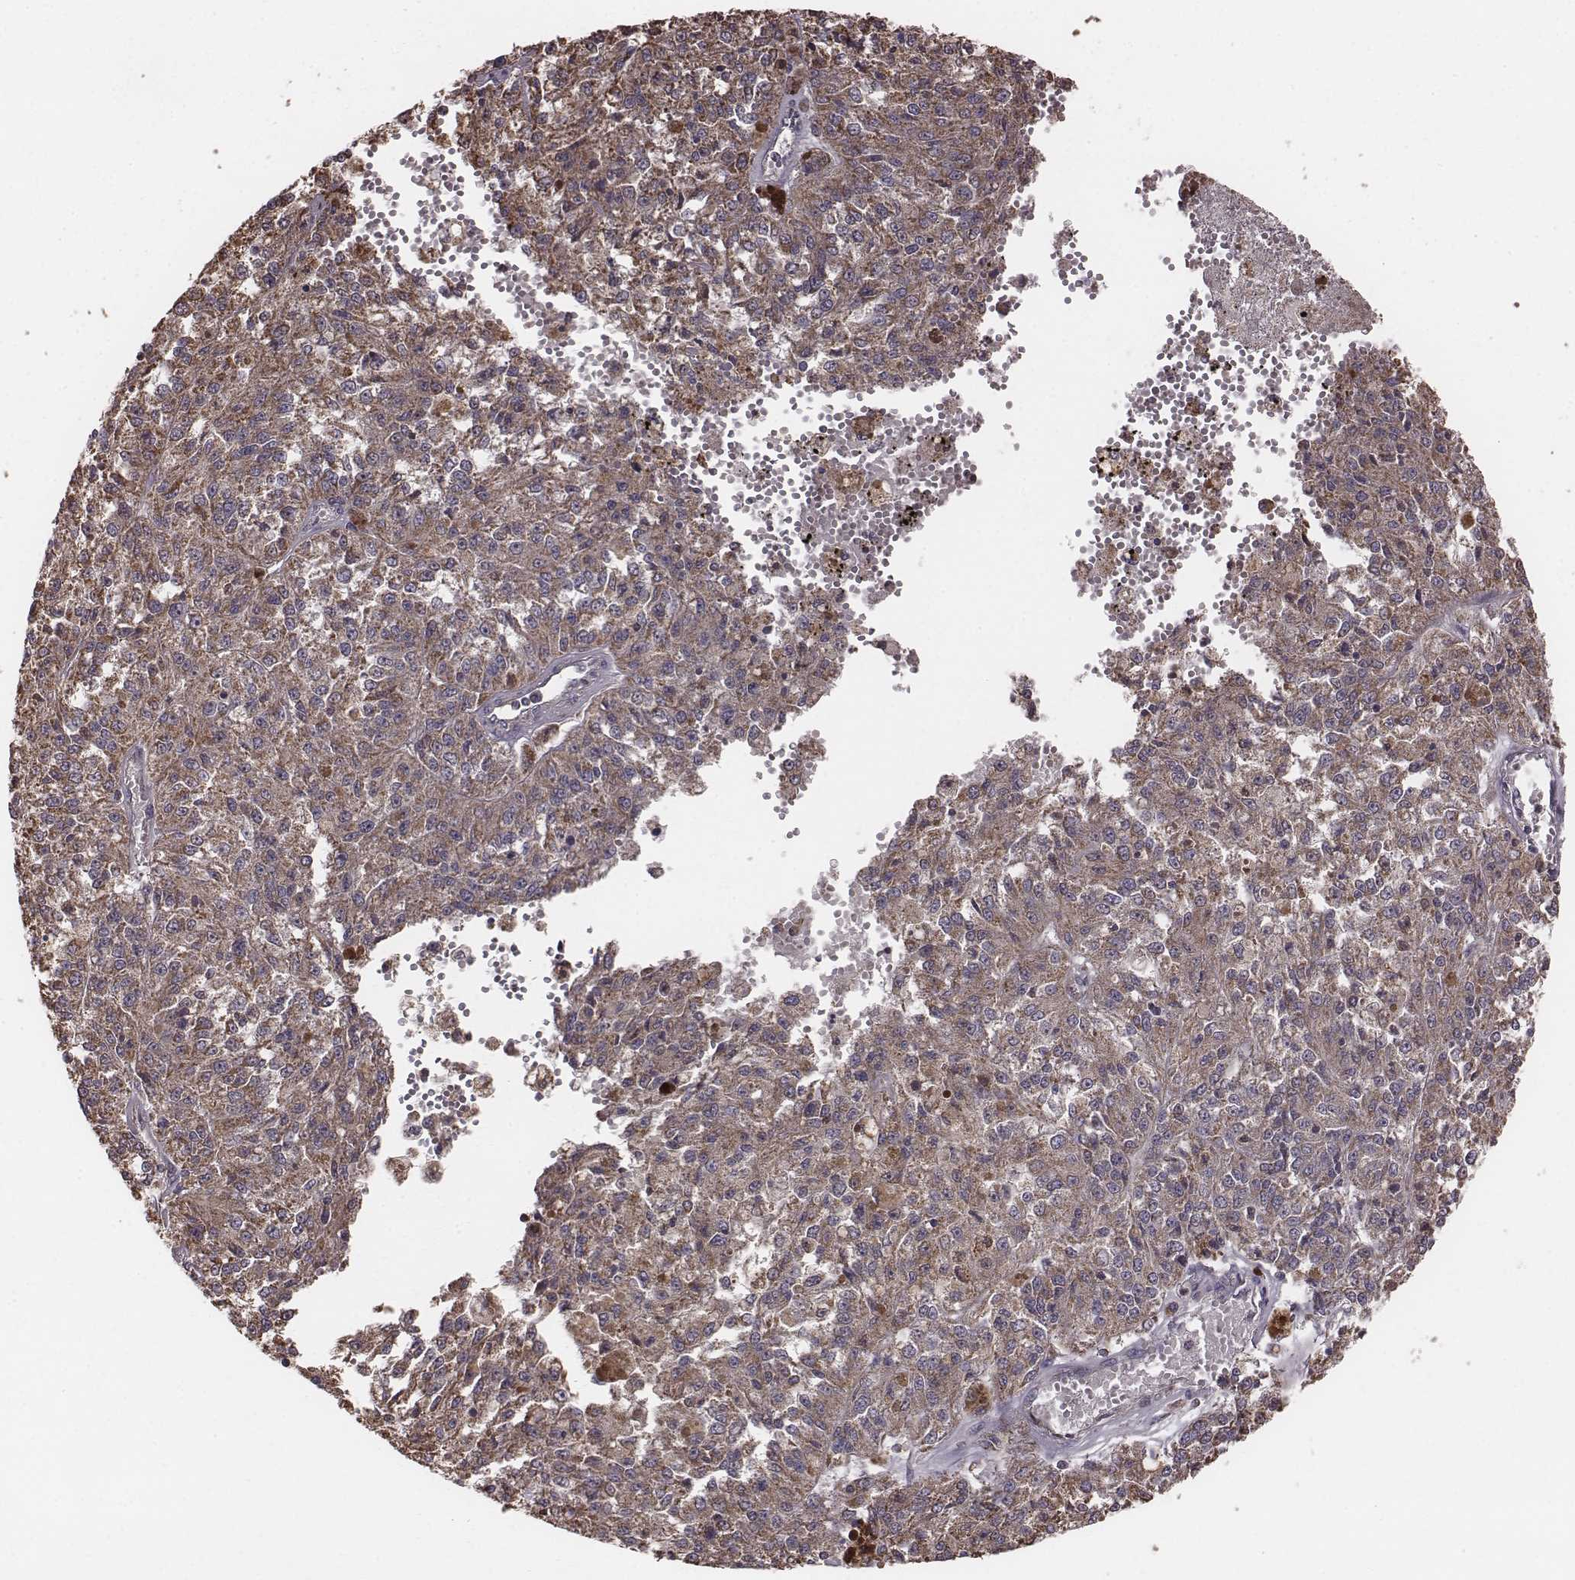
{"staining": {"intensity": "moderate", "quantity": ">75%", "location": "cytoplasmic/membranous"}, "tissue": "melanoma", "cell_type": "Tumor cells", "image_type": "cancer", "snomed": [{"axis": "morphology", "description": "Malignant melanoma, Metastatic site"}, {"axis": "topography", "description": "Lymph node"}], "caption": "Immunohistochemical staining of malignant melanoma (metastatic site) shows medium levels of moderate cytoplasmic/membranous protein expression in approximately >75% of tumor cells. The protein of interest is shown in brown color, while the nuclei are stained blue.", "gene": "PDCD2L", "patient": {"sex": "female", "age": 64}}